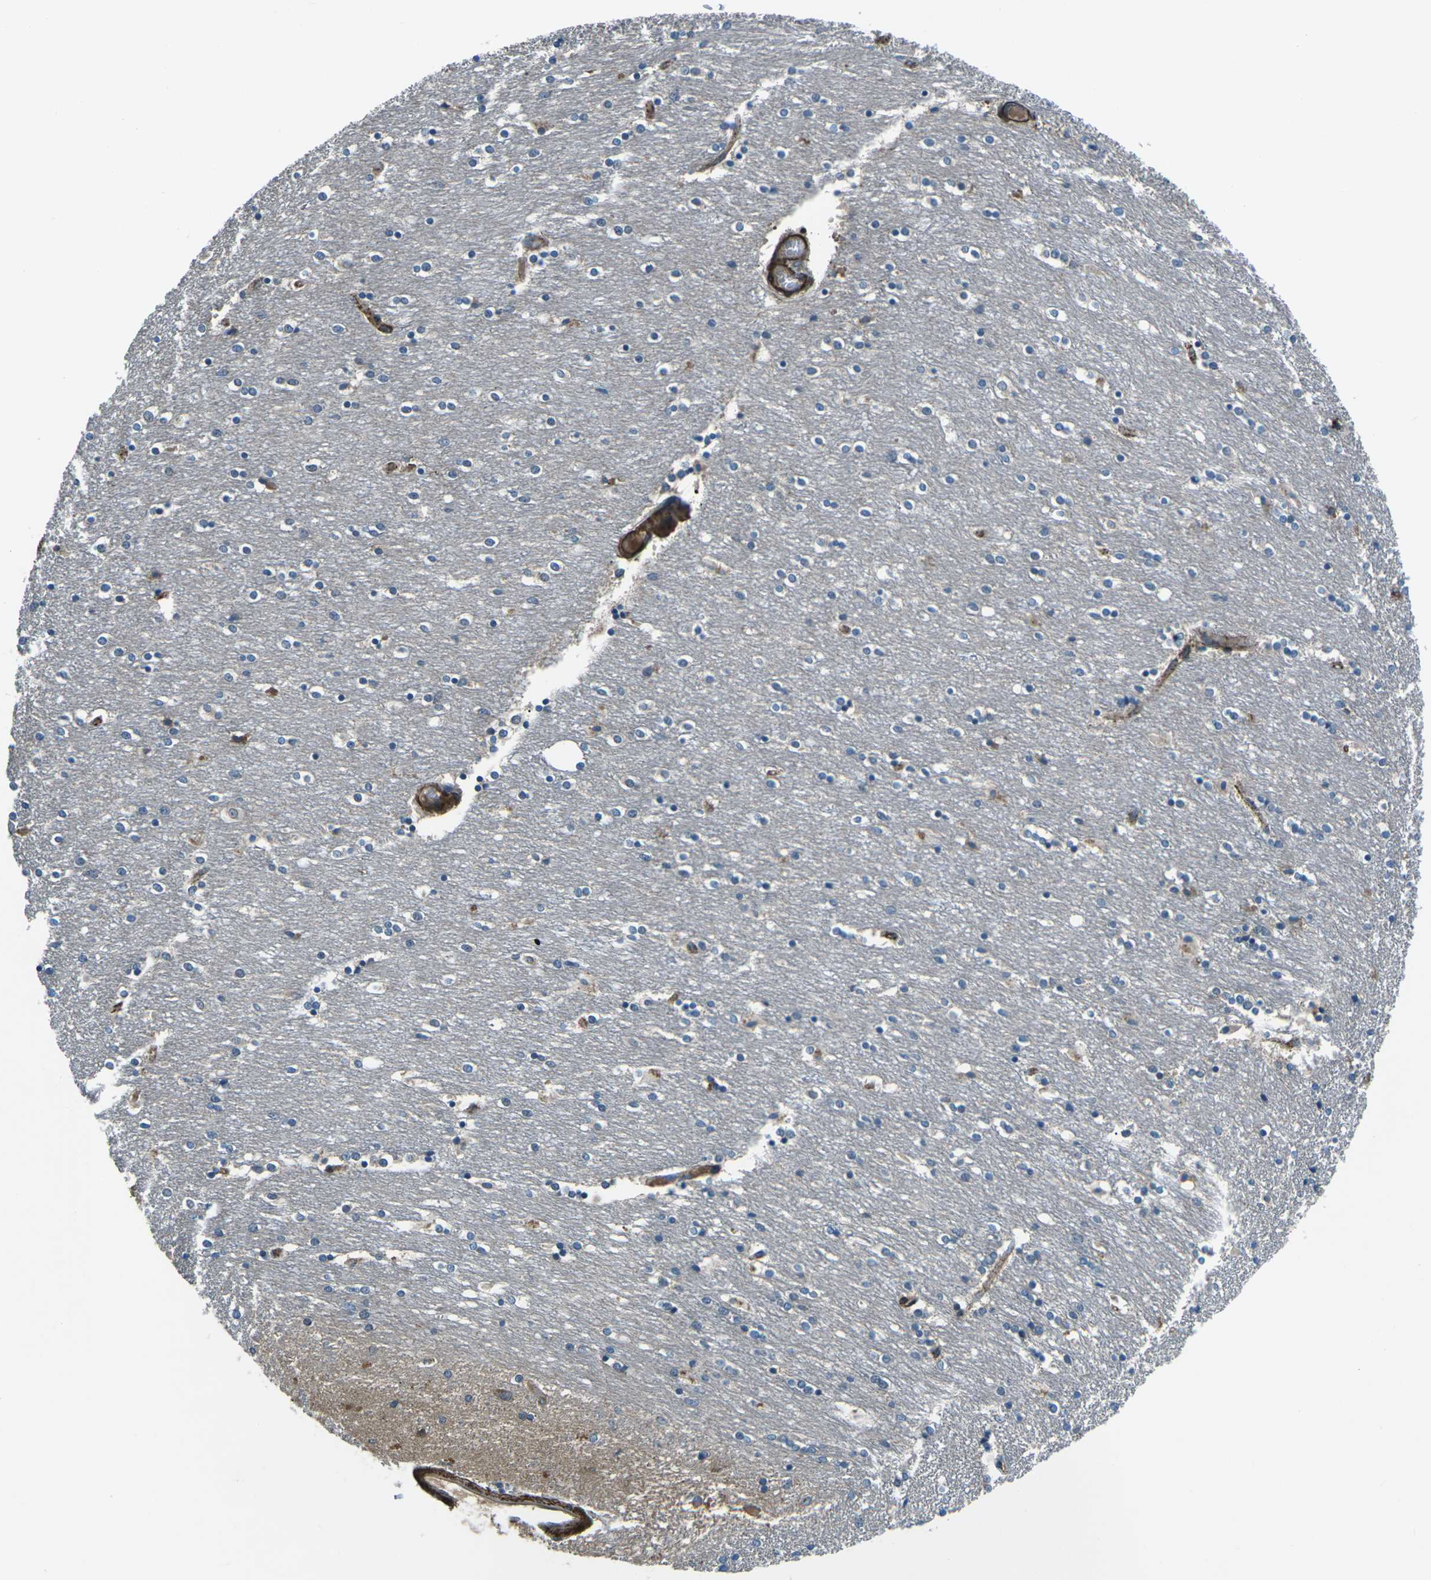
{"staining": {"intensity": "moderate", "quantity": "<25%", "location": "nuclear"}, "tissue": "caudate", "cell_type": "Glial cells", "image_type": "normal", "snomed": [{"axis": "morphology", "description": "Normal tissue, NOS"}, {"axis": "topography", "description": "Lateral ventricle wall"}], "caption": "Moderate nuclear protein positivity is seen in approximately <25% of glial cells in caudate.", "gene": "AFAP1", "patient": {"sex": "female", "age": 54}}